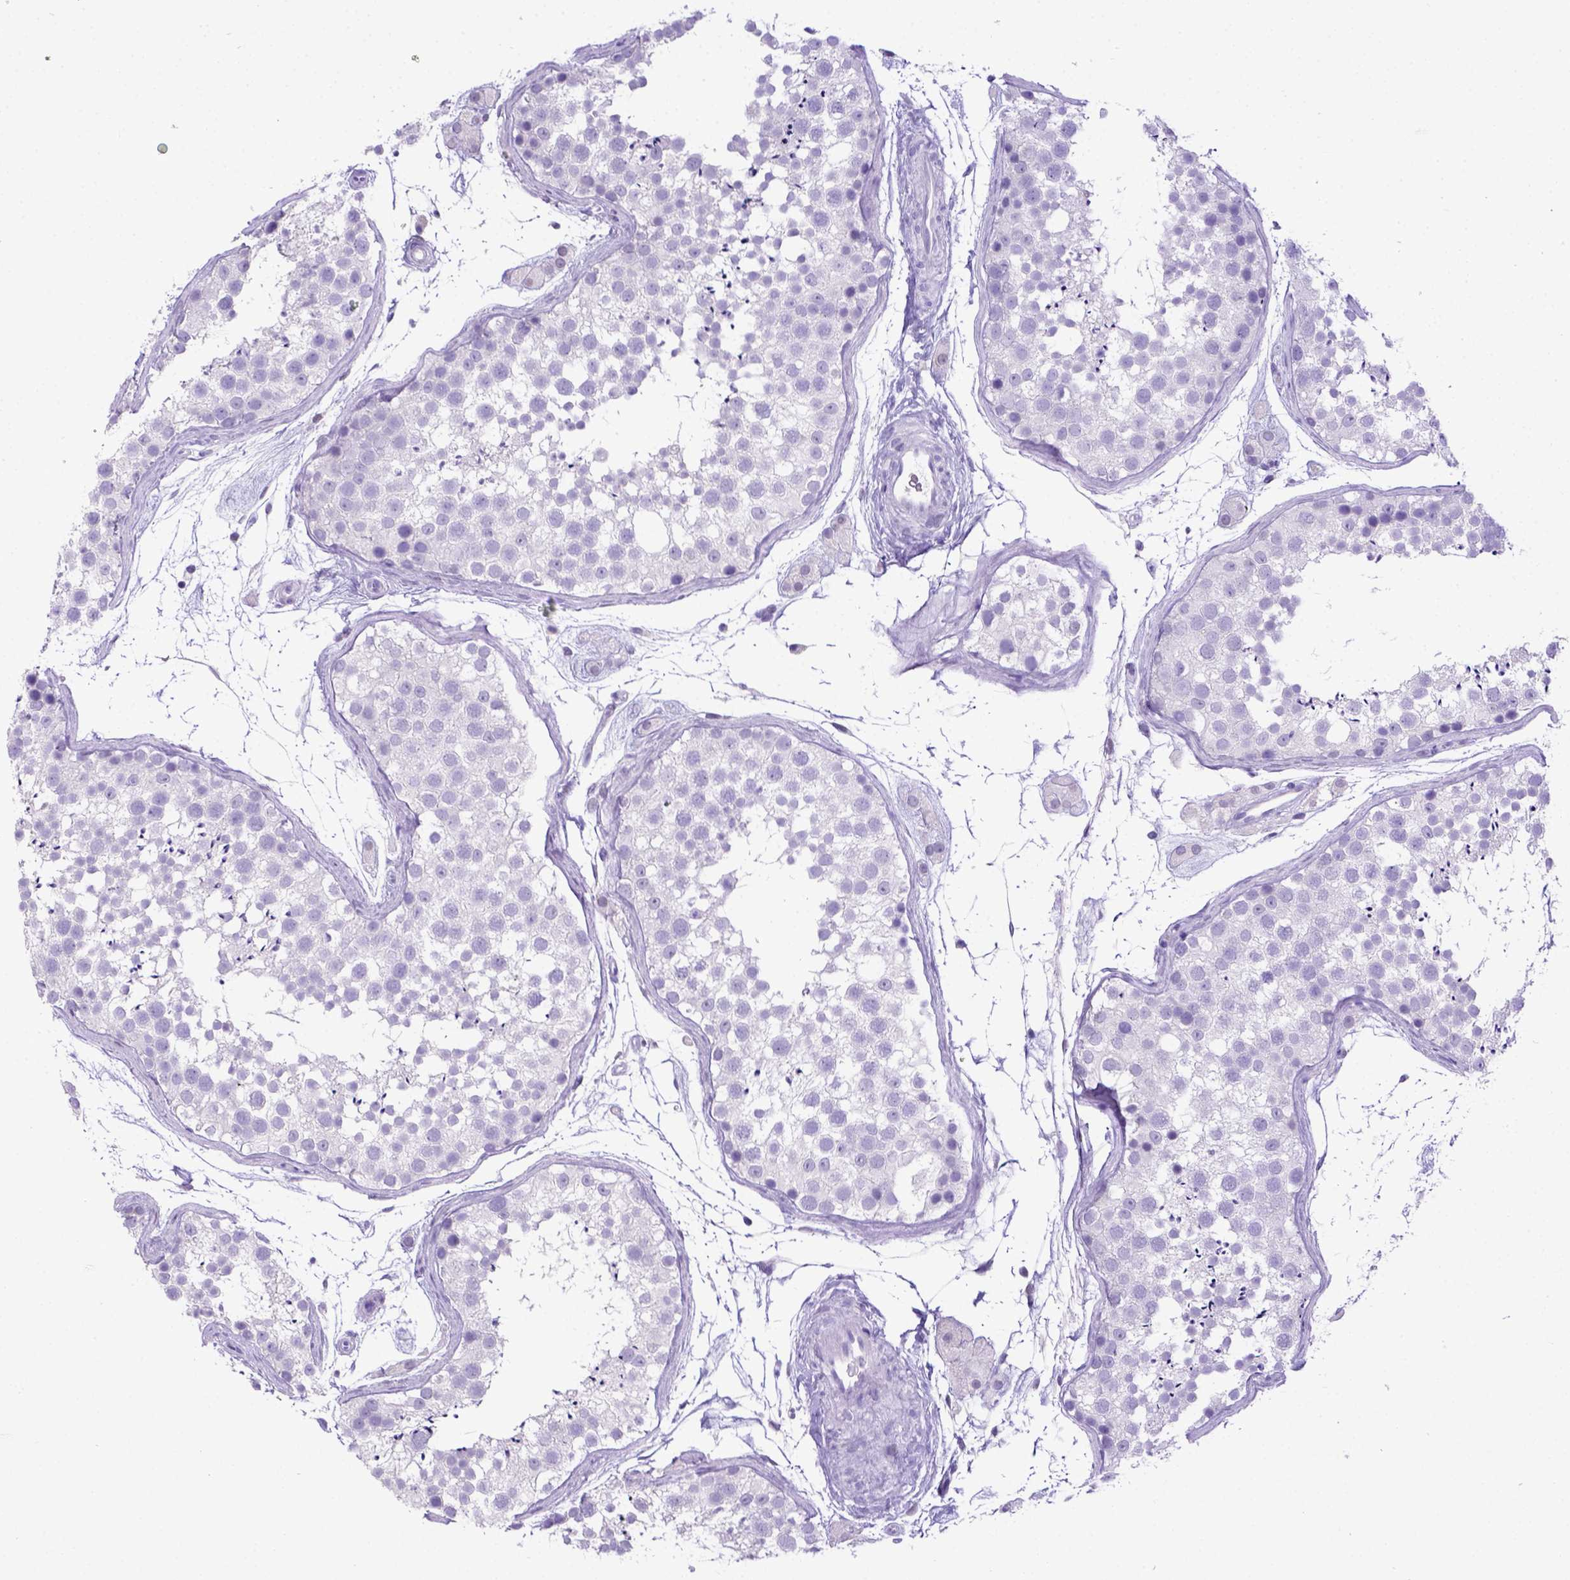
{"staining": {"intensity": "negative", "quantity": "none", "location": "none"}, "tissue": "testis", "cell_type": "Cells in seminiferous ducts", "image_type": "normal", "snomed": [{"axis": "morphology", "description": "Normal tissue, NOS"}, {"axis": "topography", "description": "Testis"}], "caption": "DAB immunohistochemical staining of unremarkable human testis displays no significant expression in cells in seminiferous ducts.", "gene": "ESR1", "patient": {"sex": "male", "age": 41}}